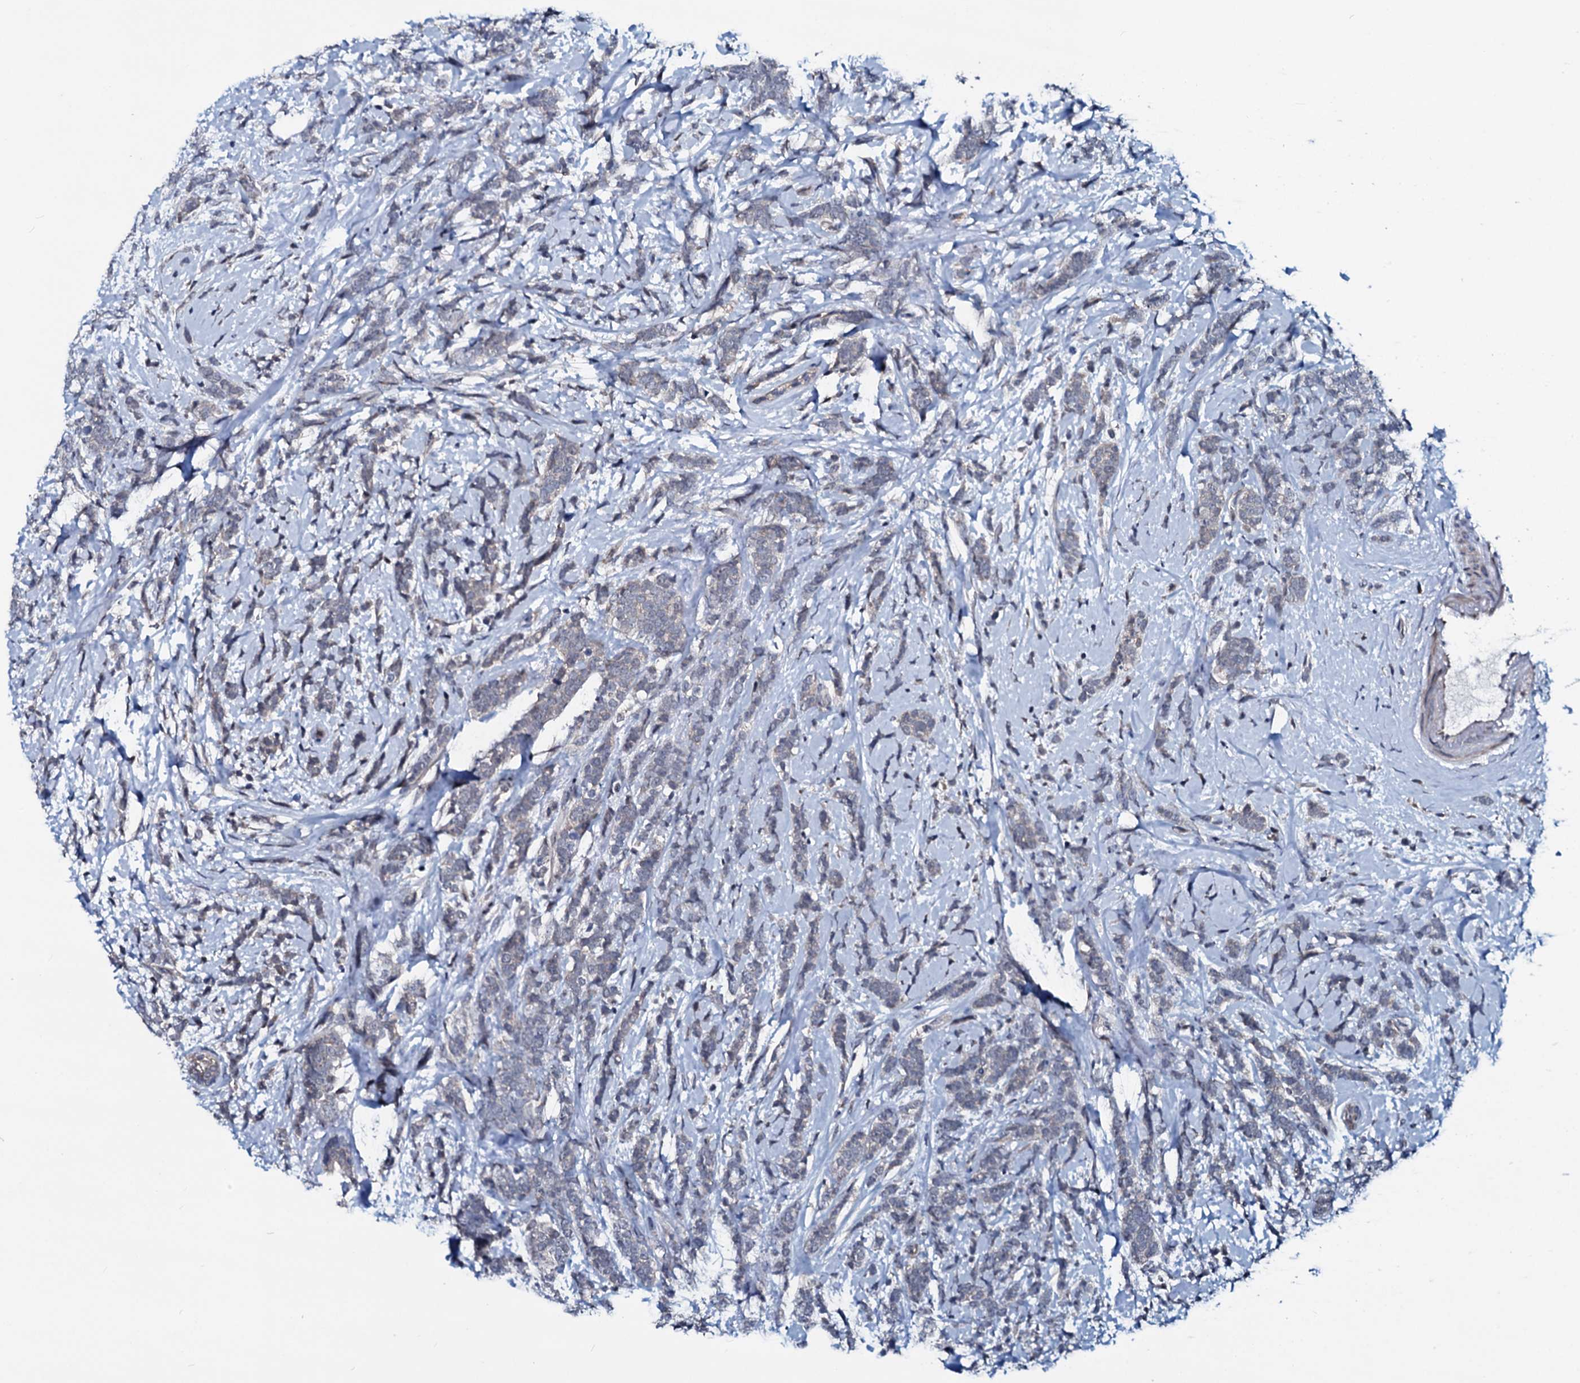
{"staining": {"intensity": "negative", "quantity": "none", "location": "none"}, "tissue": "breast cancer", "cell_type": "Tumor cells", "image_type": "cancer", "snomed": [{"axis": "morphology", "description": "Lobular carcinoma"}, {"axis": "topography", "description": "Breast"}], "caption": "The micrograph exhibits no significant staining in tumor cells of breast lobular carcinoma.", "gene": "OGFOD2", "patient": {"sex": "female", "age": 58}}